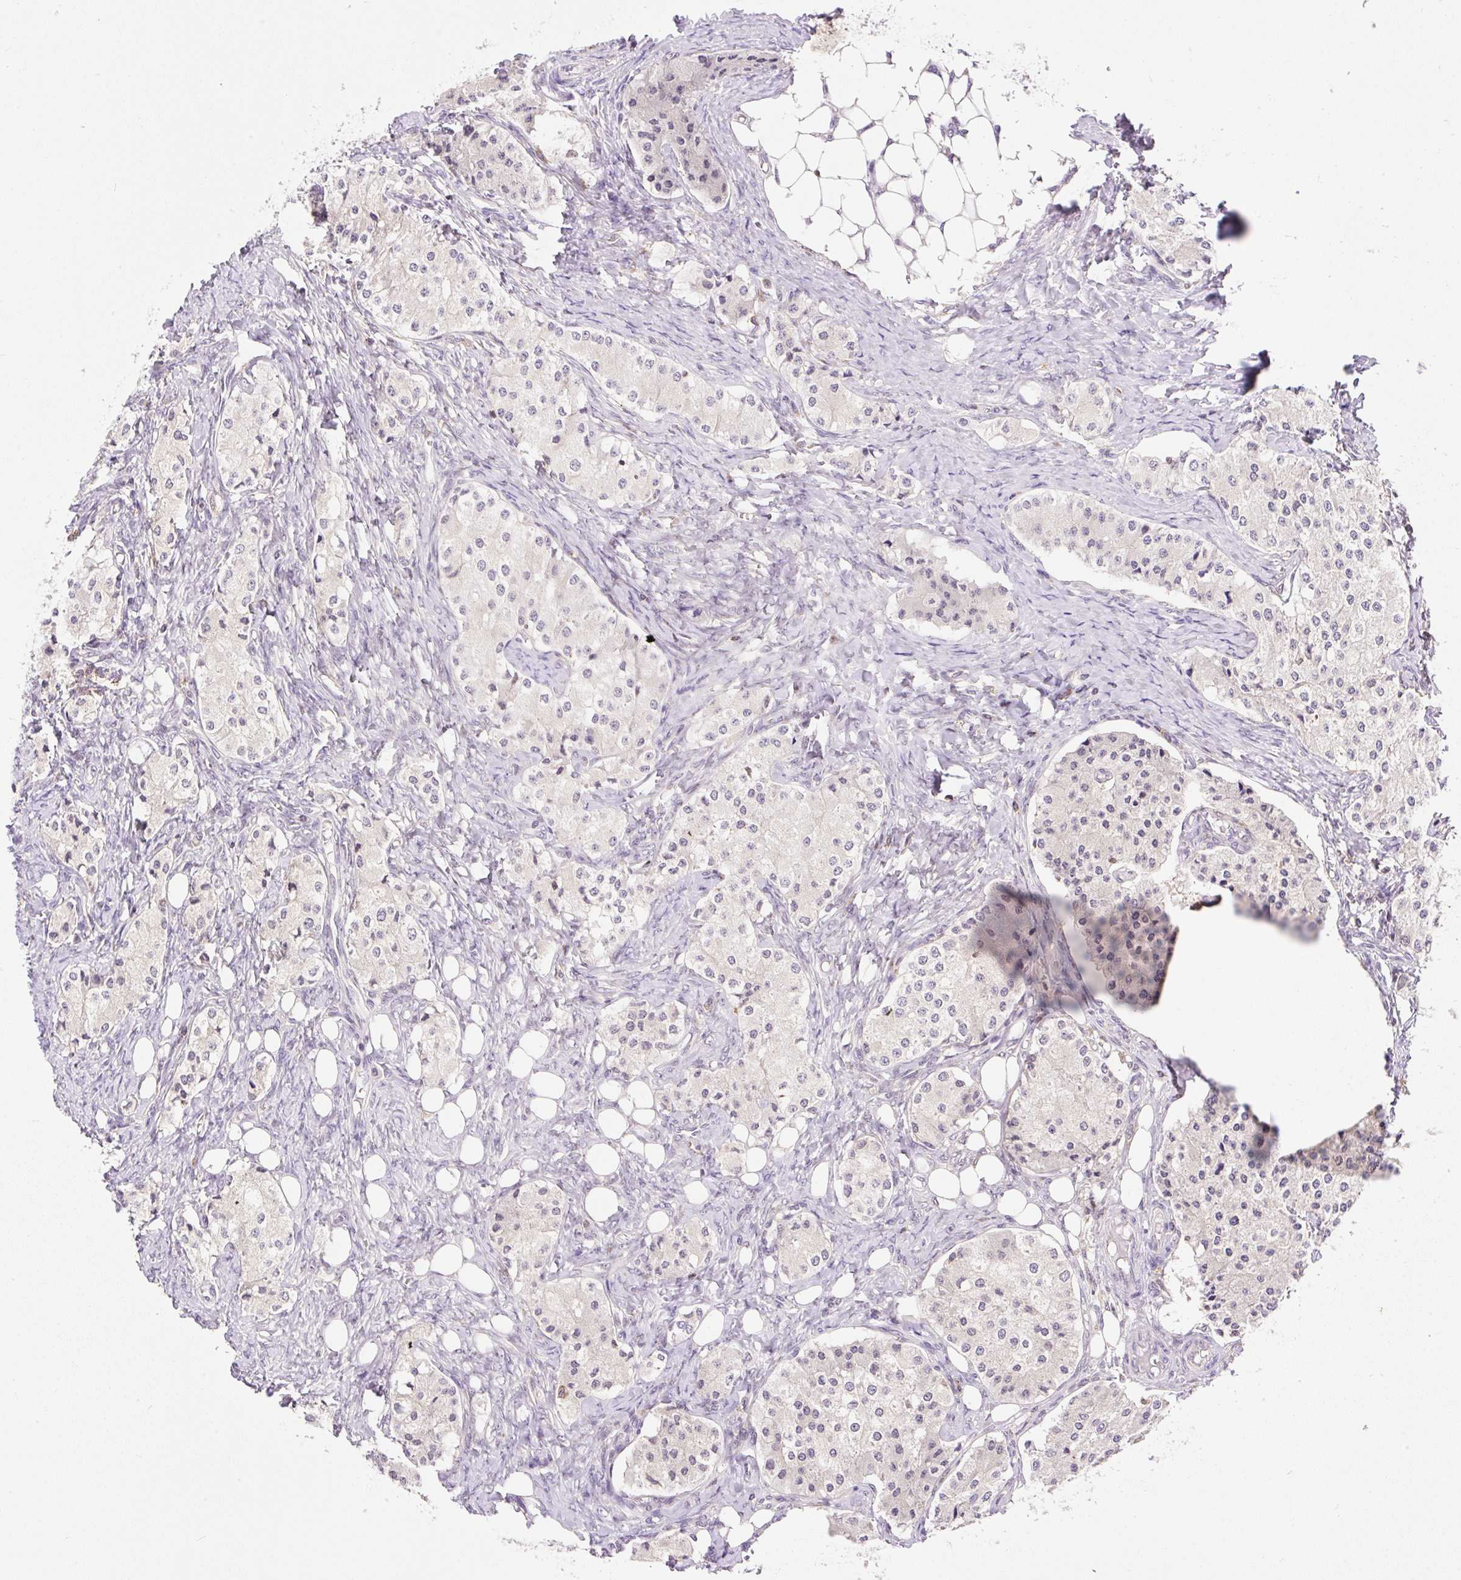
{"staining": {"intensity": "negative", "quantity": "none", "location": "none"}, "tissue": "carcinoid", "cell_type": "Tumor cells", "image_type": "cancer", "snomed": [{"axis": "morphology", "description": "Carcinoid, malignant, NOS"}, {"axis": "topography", "description": "Colon"}], "caption": "High power microscopy photomicrograph of an IHC micrograph of malignant carcinoid, revealing no significant staining in tumor cells. Nuclei are stained in blue.", "gene": "CARD11", "patient": {"sex": "female", "age": 52}}